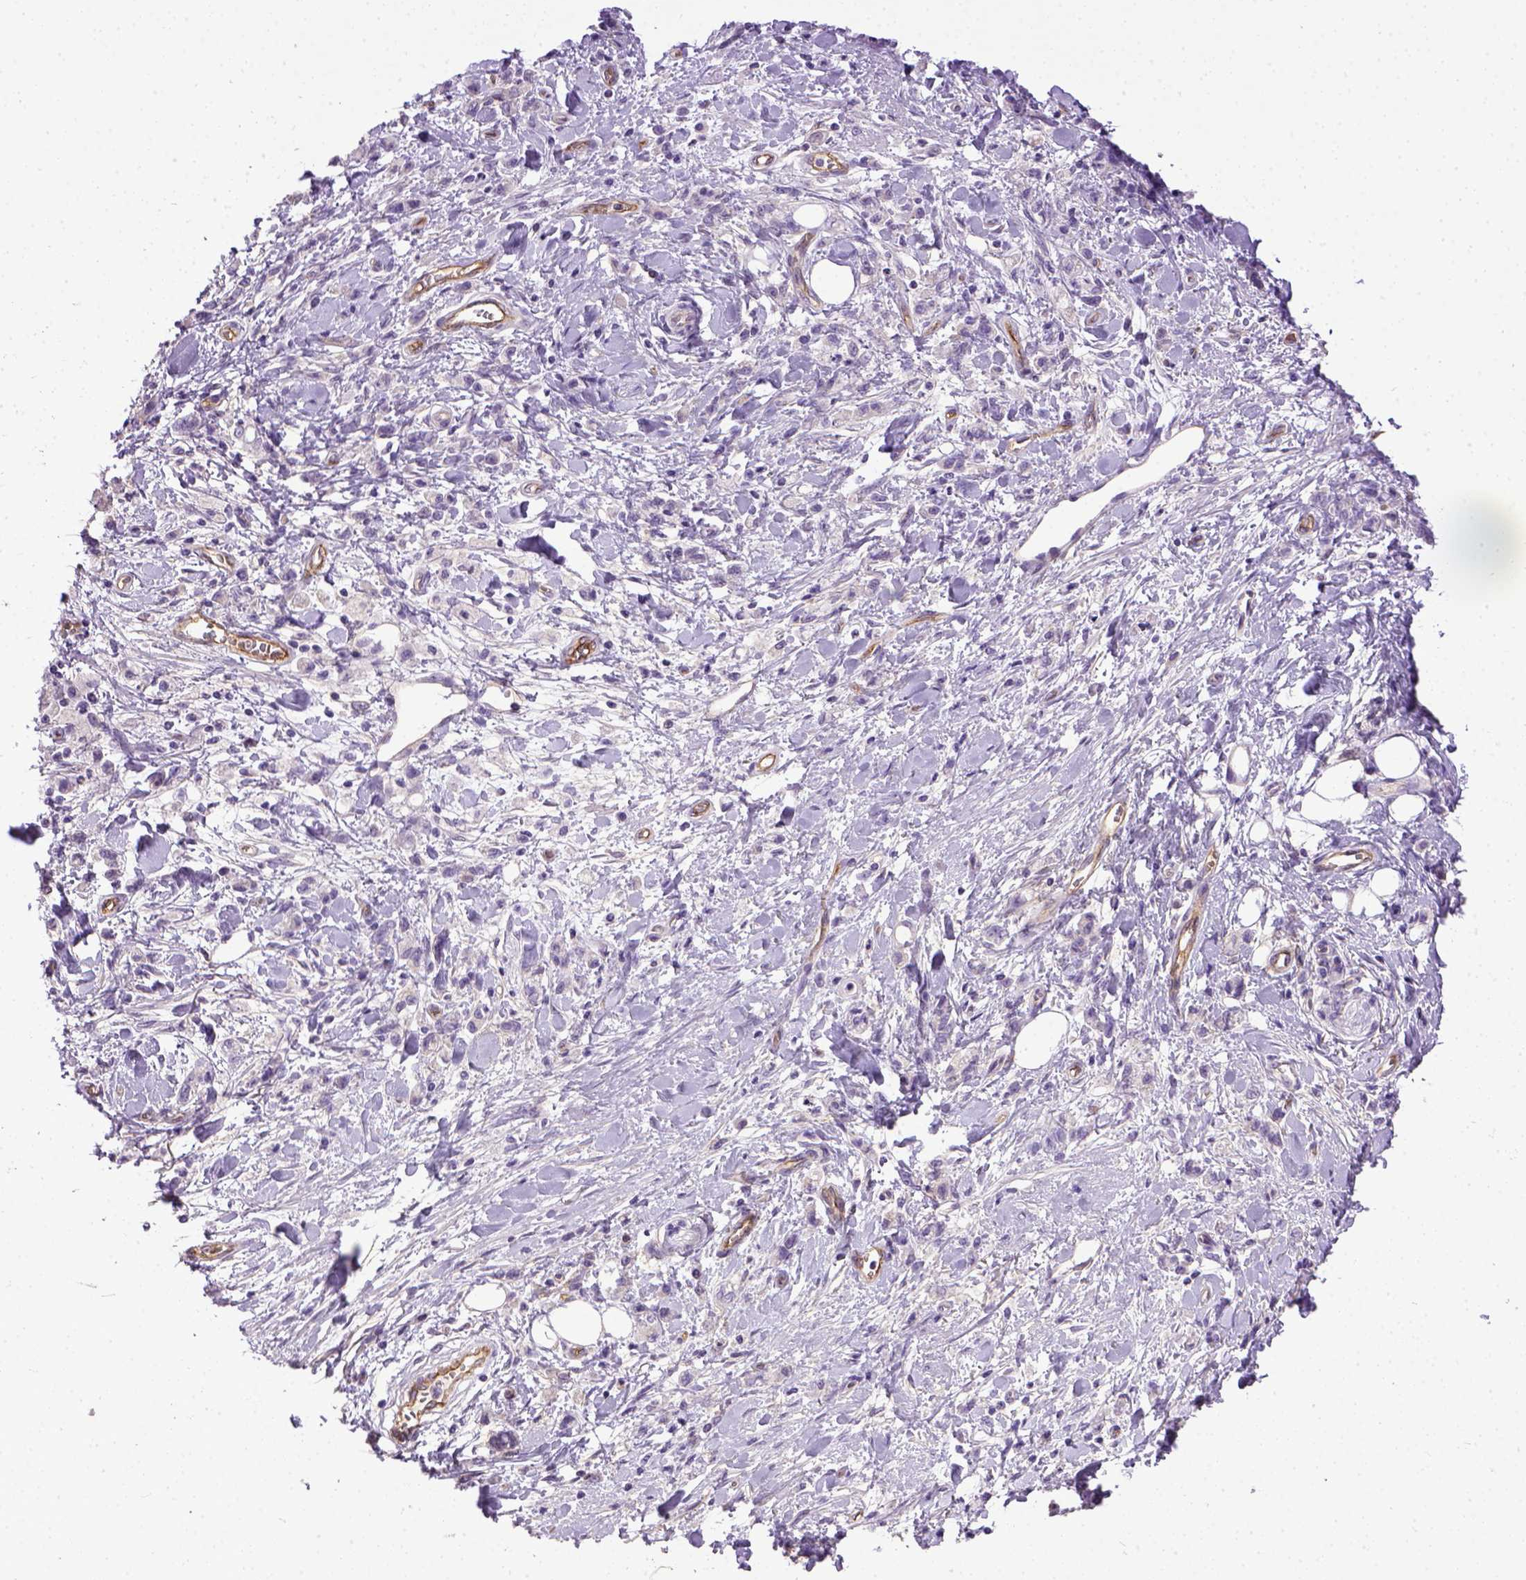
{"staining": {"intensity": "negative", "quantity": "none", "location": "none"}, "tissue": "stomach cancer", "cell_type": "Tumor cells", "image_type": "cancer", "snomed": [{"axis": "morphology", "description": "Adenocarcinoma, NOS"}, {"axis": "topography", "description": "Stomach"}], "caption": "Photomicrograph shows no significant protein expression in tumor cells of stomach adenocarcinoma. (DAB (3,3'-diaminobenzidine) immunohistochemistry (IHC), high magnification).", "gene": "ENG", "patient": {"sex": "male", "age": 77}}